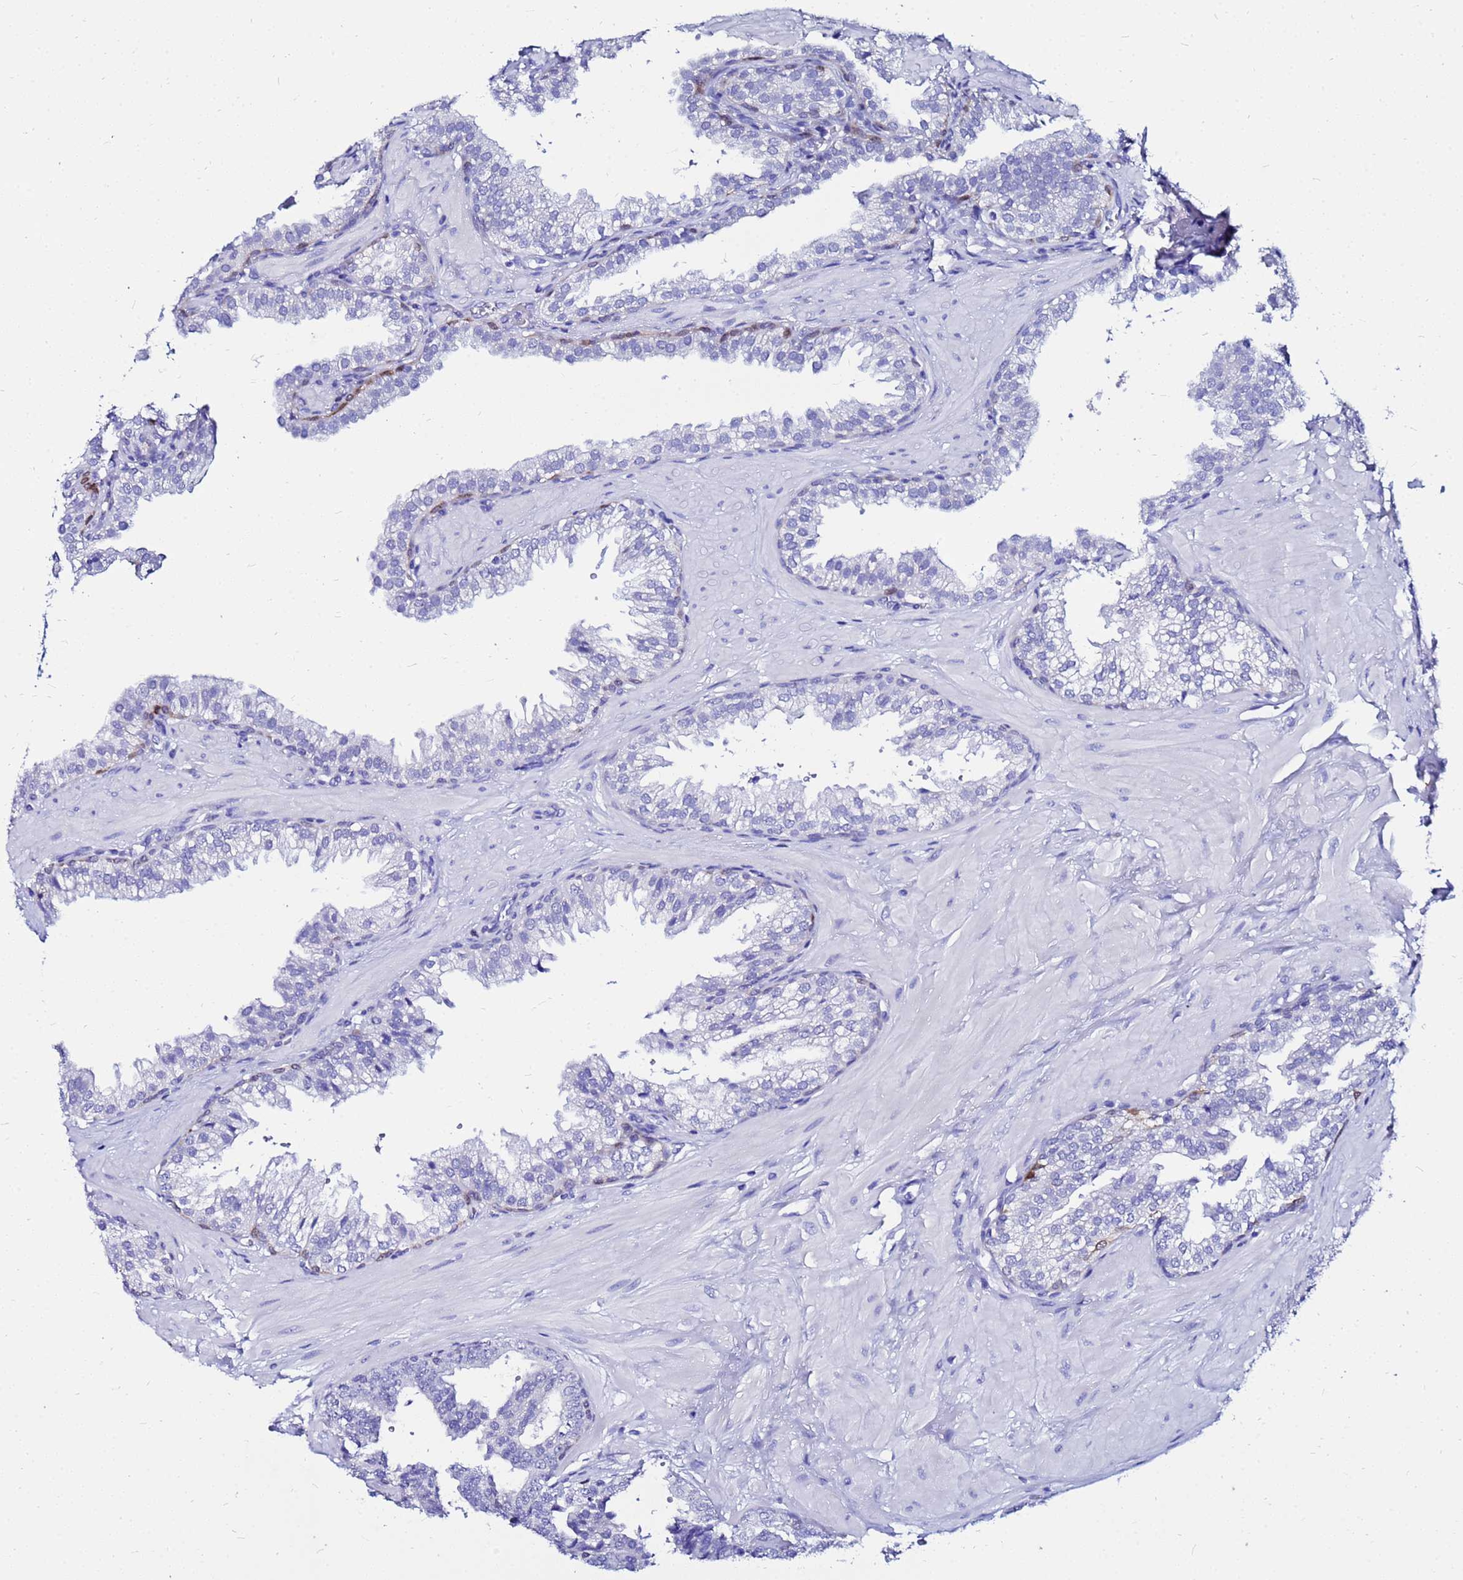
{"staining": {"intensity": "moderate", "quantity": "<25%", "location": "cytoplasmic/membranous"}, "tissue": "prostate", "cell_type": "Glandular cells", "image_type": "normal", "snomed": [{"axis": "morphology", "description": "Normal tissue, NOS"}, {"axis": "topography", "description": "Prostate"}, {"axis": "topography", "description": "Peripheral nerve tissue"}], "caption": "Benign prostate was stained to show a protein in brown. There is low levels of moderate cytoplasmic/membranous positivity in approximately <25% of glandular cells. Using DAB (brown) and hematoxylin (blue) stains, captured at high magnification using brightfield microscopy.", "gene": "PPP1R14C", "patient": {"sex": "male", "age": 55}}